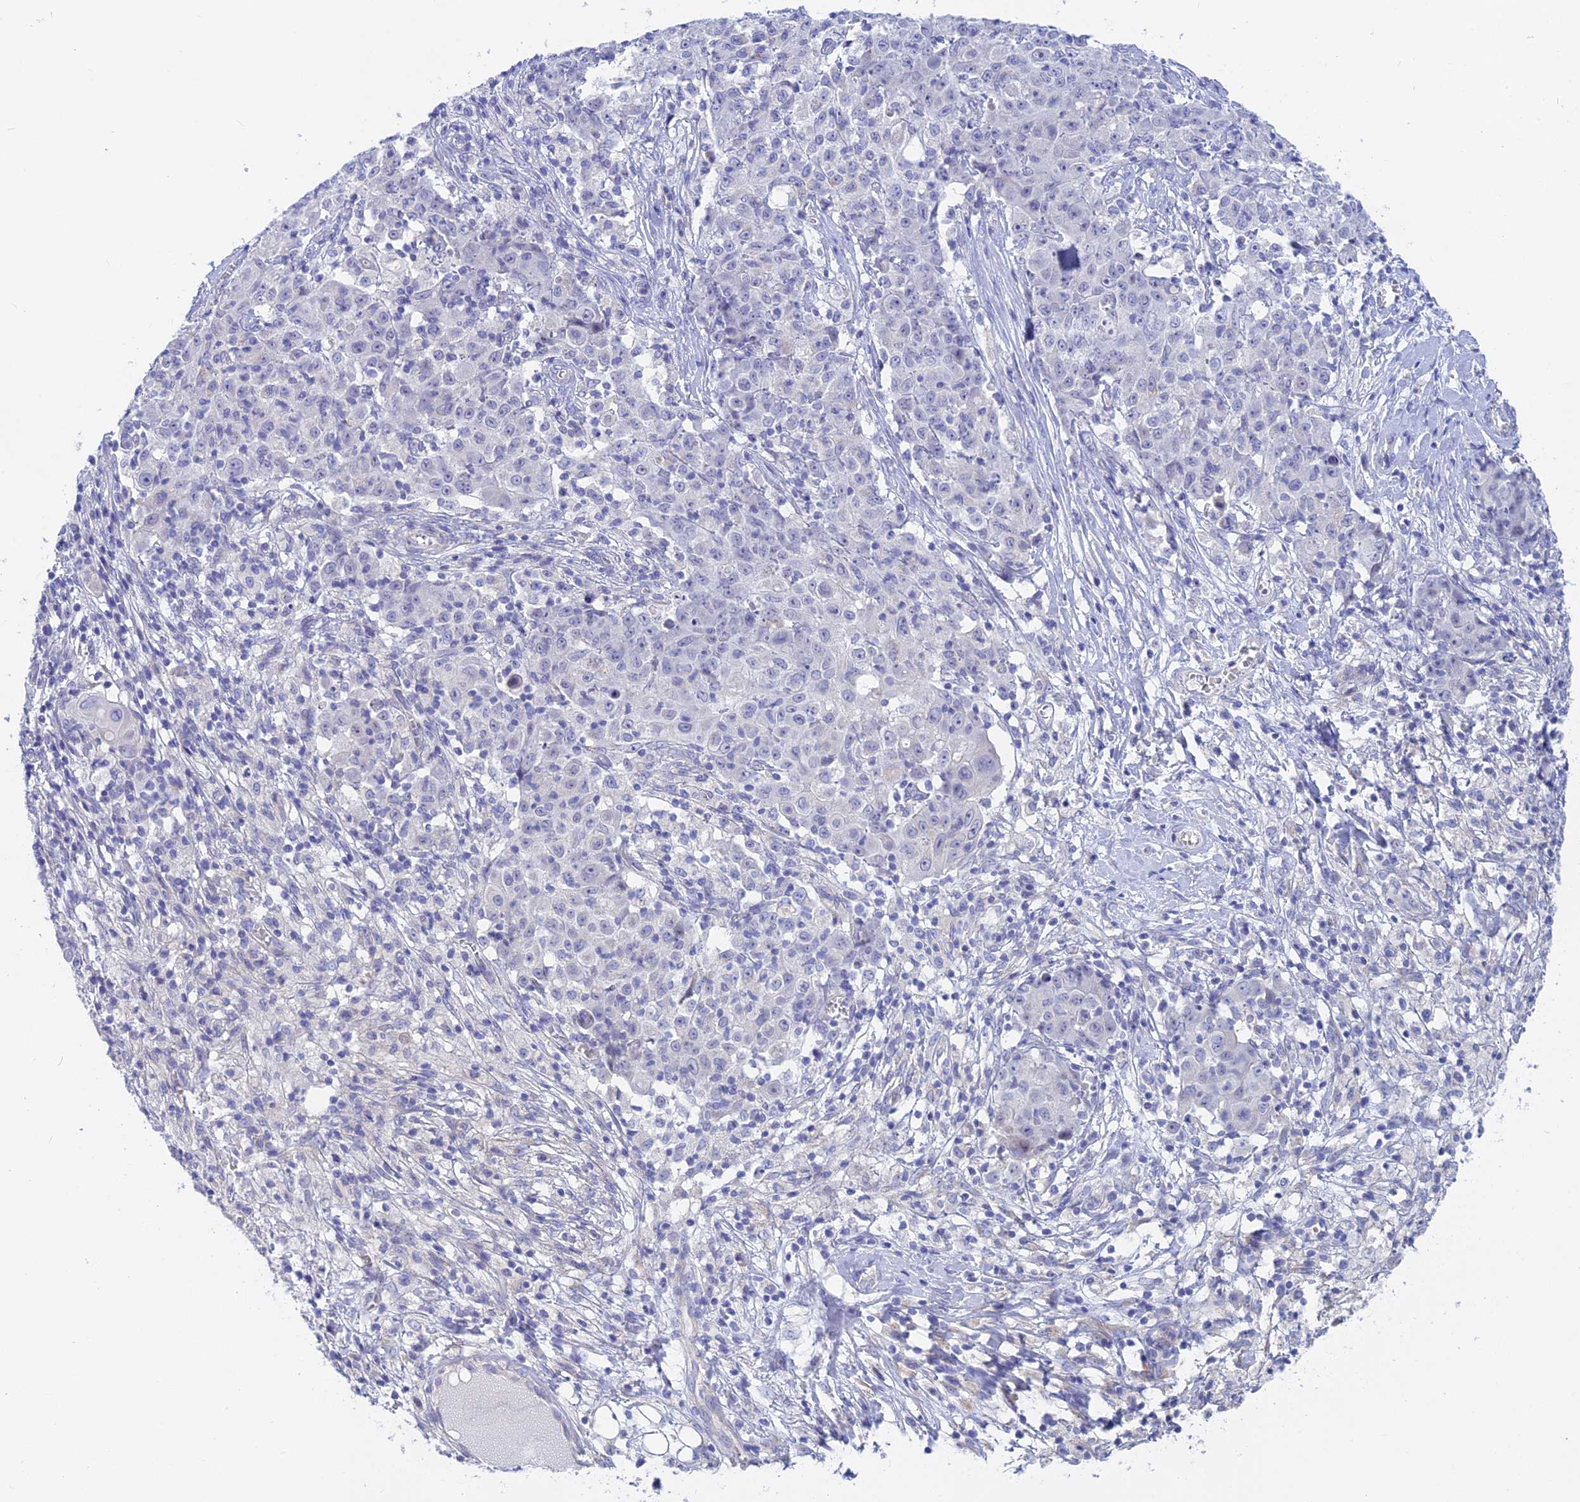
{"staining": {"intensity": "negative", "quantity": "none", "location": "none"}, "tissue": "ovarian cancer", "cell_type": "Tumor cells", "image_type": "cancer", "snomed": [{"axis": "morphology", "description": "Carcinoma, endometroid"}, {"axis": "topography", "description": "Ovary"}], "caption": "Endometroid carcinoma (ovarian) was stained to show a protein in brown. There is no significant positivity in tumor cells.", "gene": "GLB1L", "patient": {"sex": "female", "age": 42}}